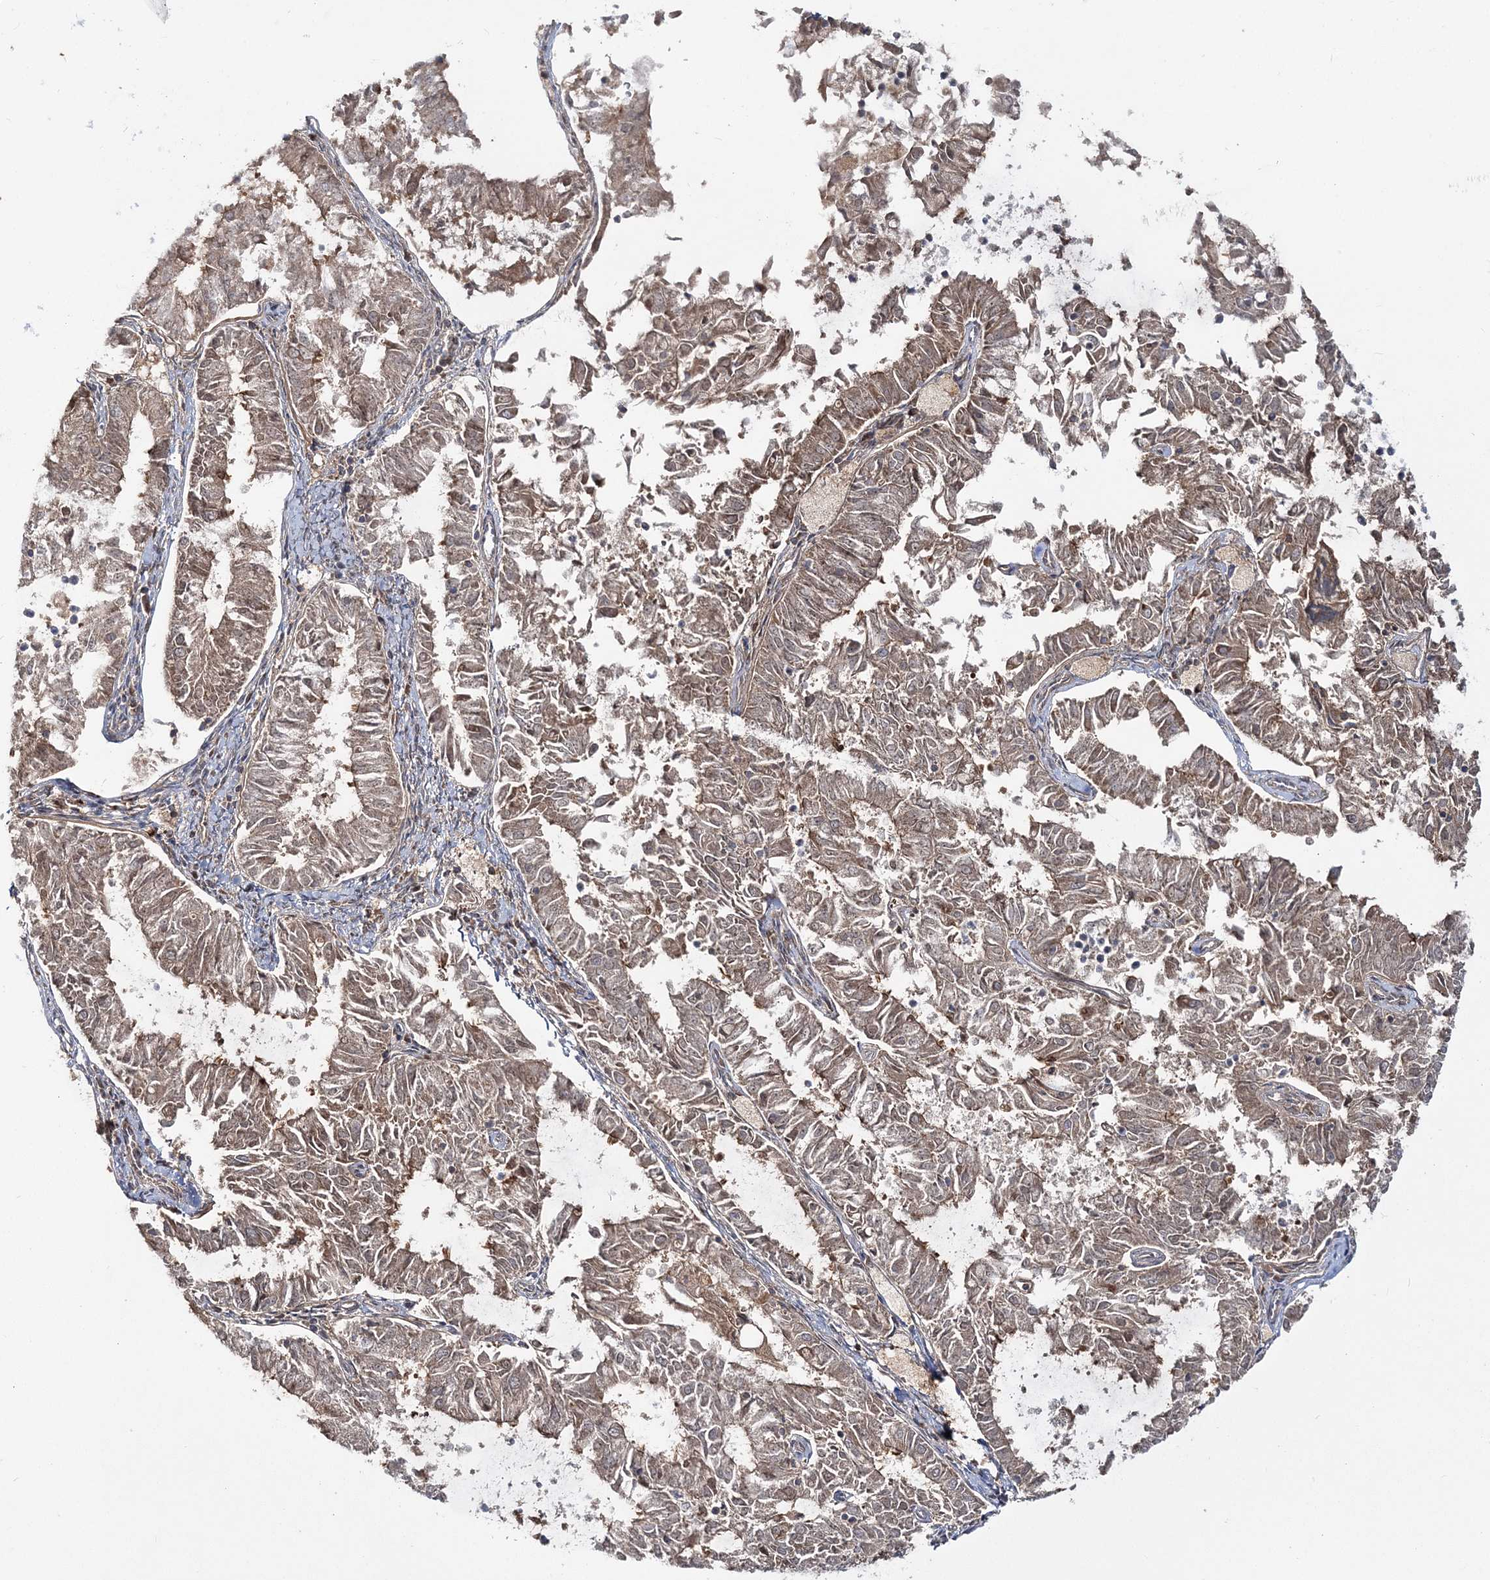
{"staining": {"intensity": "moderate", "quantity": "25%-75%", "location": "cytoplasmic/membranous"}, "tissue": "endometrial cancer", "cell_type": "Tumor cells", "image_type": "cancer", "snomed": [{"axis": "morphology", "description": "Adenocarcinoma, NOS"}, {"axis": "topography", "description": "Endometrium"}], "caption": "Immunohistochemistry (IHC) micrograph of neoplastic tissue: human endometrial adenocarcinoma stained using immunohistochemistry (IHC) demonstrates medium levels of moderate protein expression localized specifically in the cytoplasmic/membranous of tumor cells, appearing as a cytoplasmic/membranous brown color.", "gene": "MOCS2", "patient": {"sex": "female", "age": 57}}